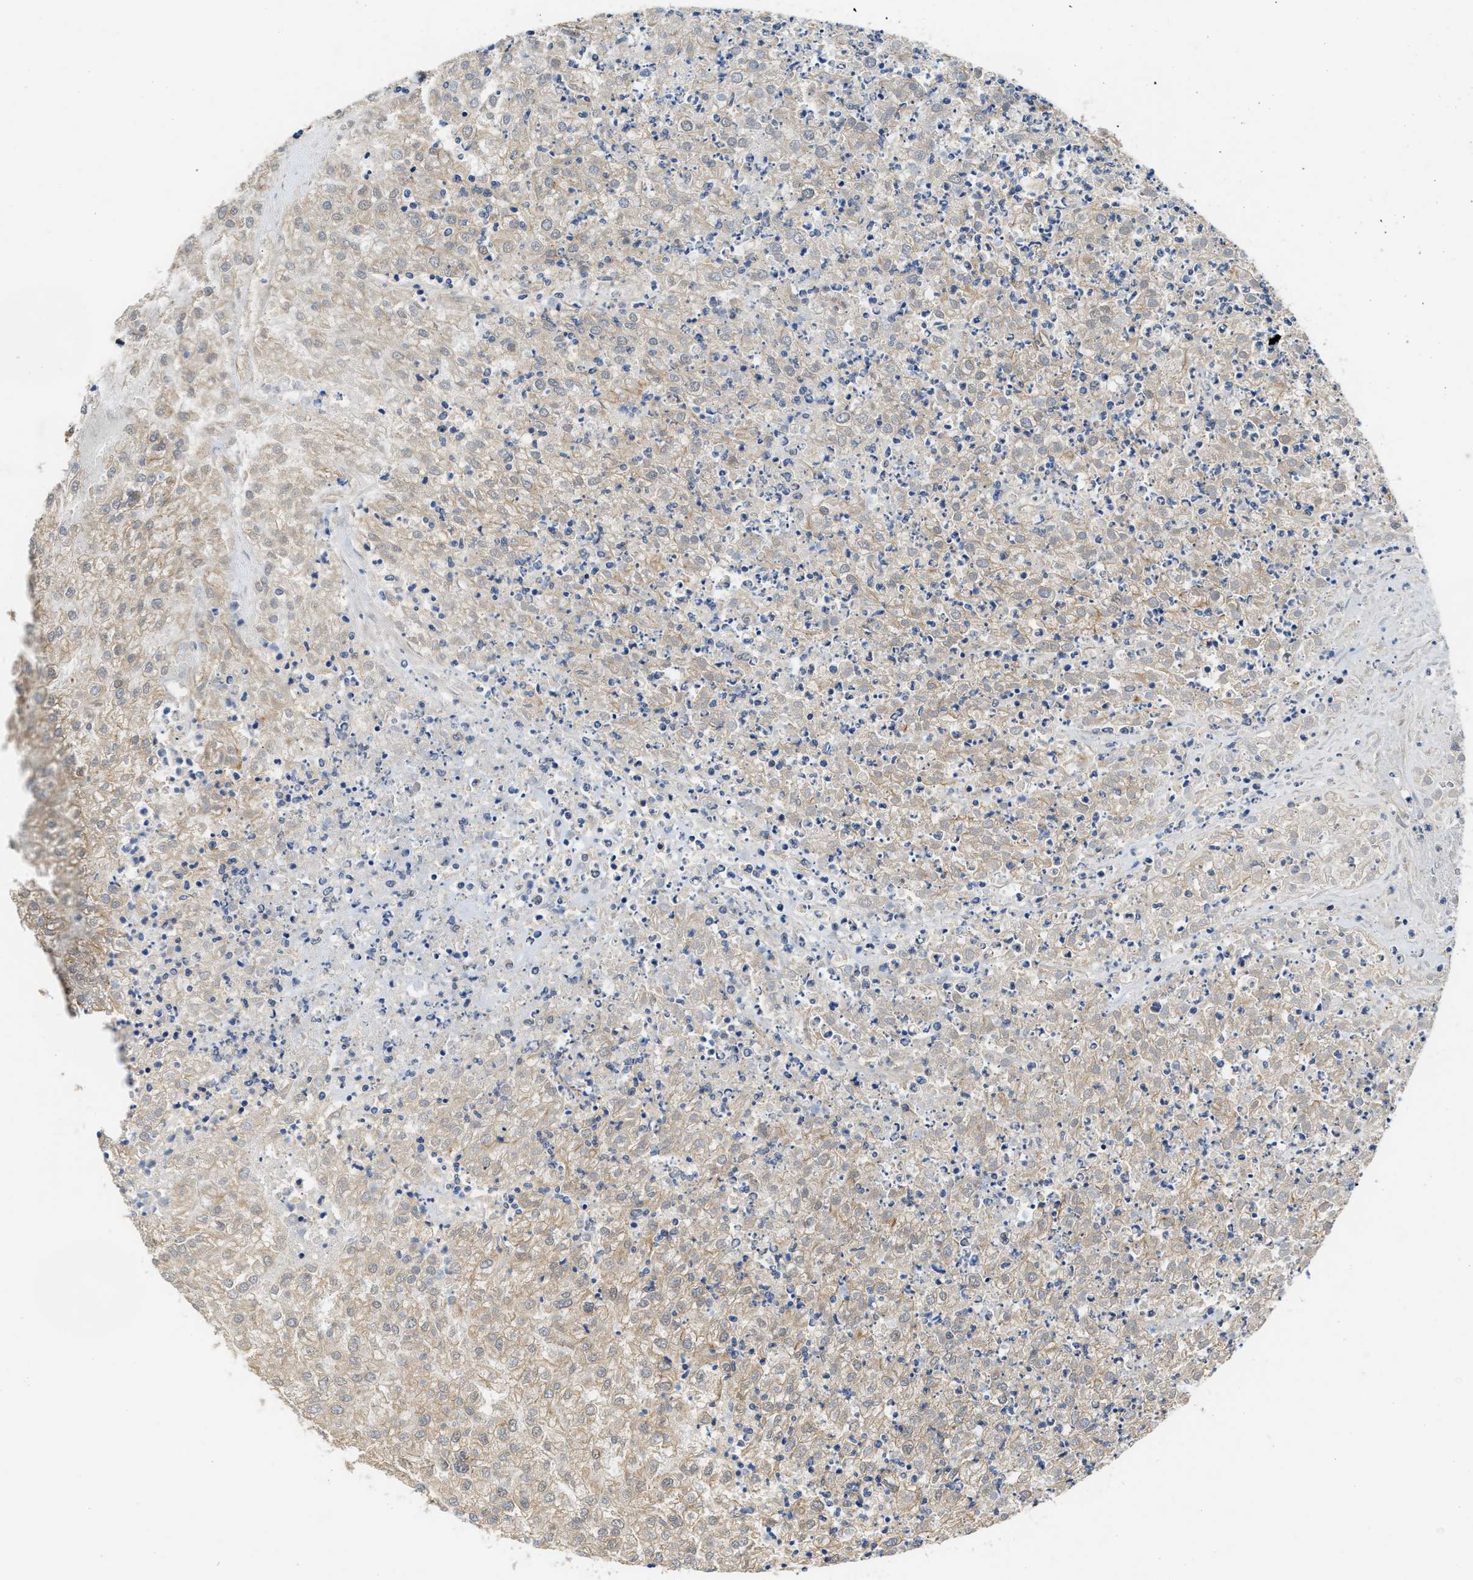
{"staining": {"intensity": "weak", "quantity": "<25%", "location": "cytoplasmic/membranous"}, "tissue": "renal cancer", "cell_type": "Tumor cells", "image_type": "cancer", "snomed": [{"axis": "morphology", "description": "Adenocarcinoma, NOS"}, {"axis": "topography", "description": "Kidney"}], "caption": "High power microscopy histopathology image of an immunohistochemistry (IHC) micrograph of renal cancer, revealing no significant positivity in tumor cells.", "gene": "COPS2", "patient": {"sex": "female", "age": 54}}